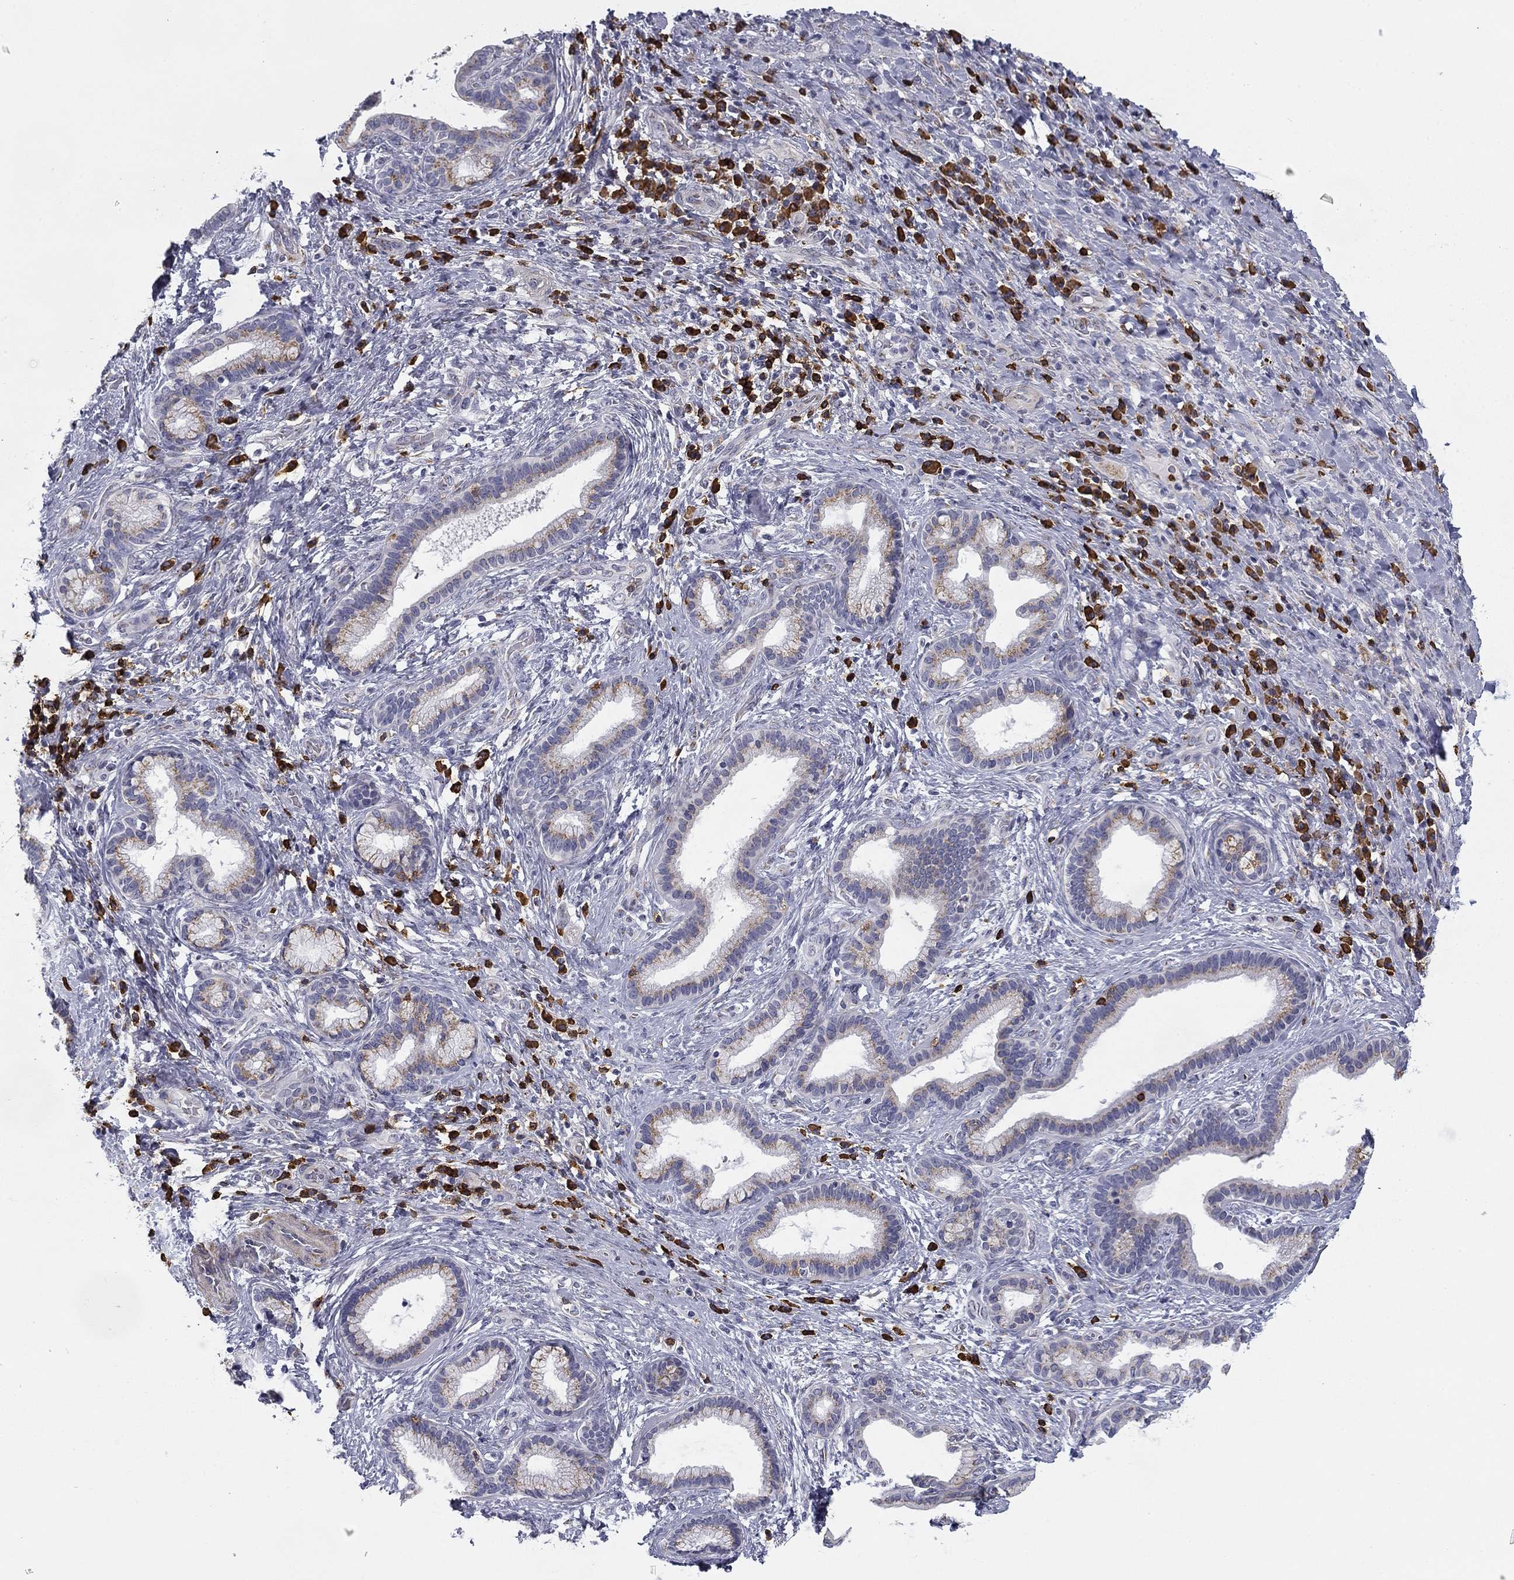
{"staining": {"intensity": "weak", "quantity": "25%-75%", "location": "cytoplasmic/membranous"}, "tissue": "liver cancer", "cell_type": "Tumor cells", "image_type": "cancer", "snomed": [{"axis": "morphology", "description": "Cholangiocarcinoma"}, {"axis": "topography", "description": "Liver"}], "caption": "Protein analysis of liver cancer tissue shows weak cytoplasmic/membranous expression in approximately 25%-75% of tumor cells. (IHC, brightfield microscopy, high magnification).", "gene": "TRAT1", "patient": {"sex": "female", "age": 73}}